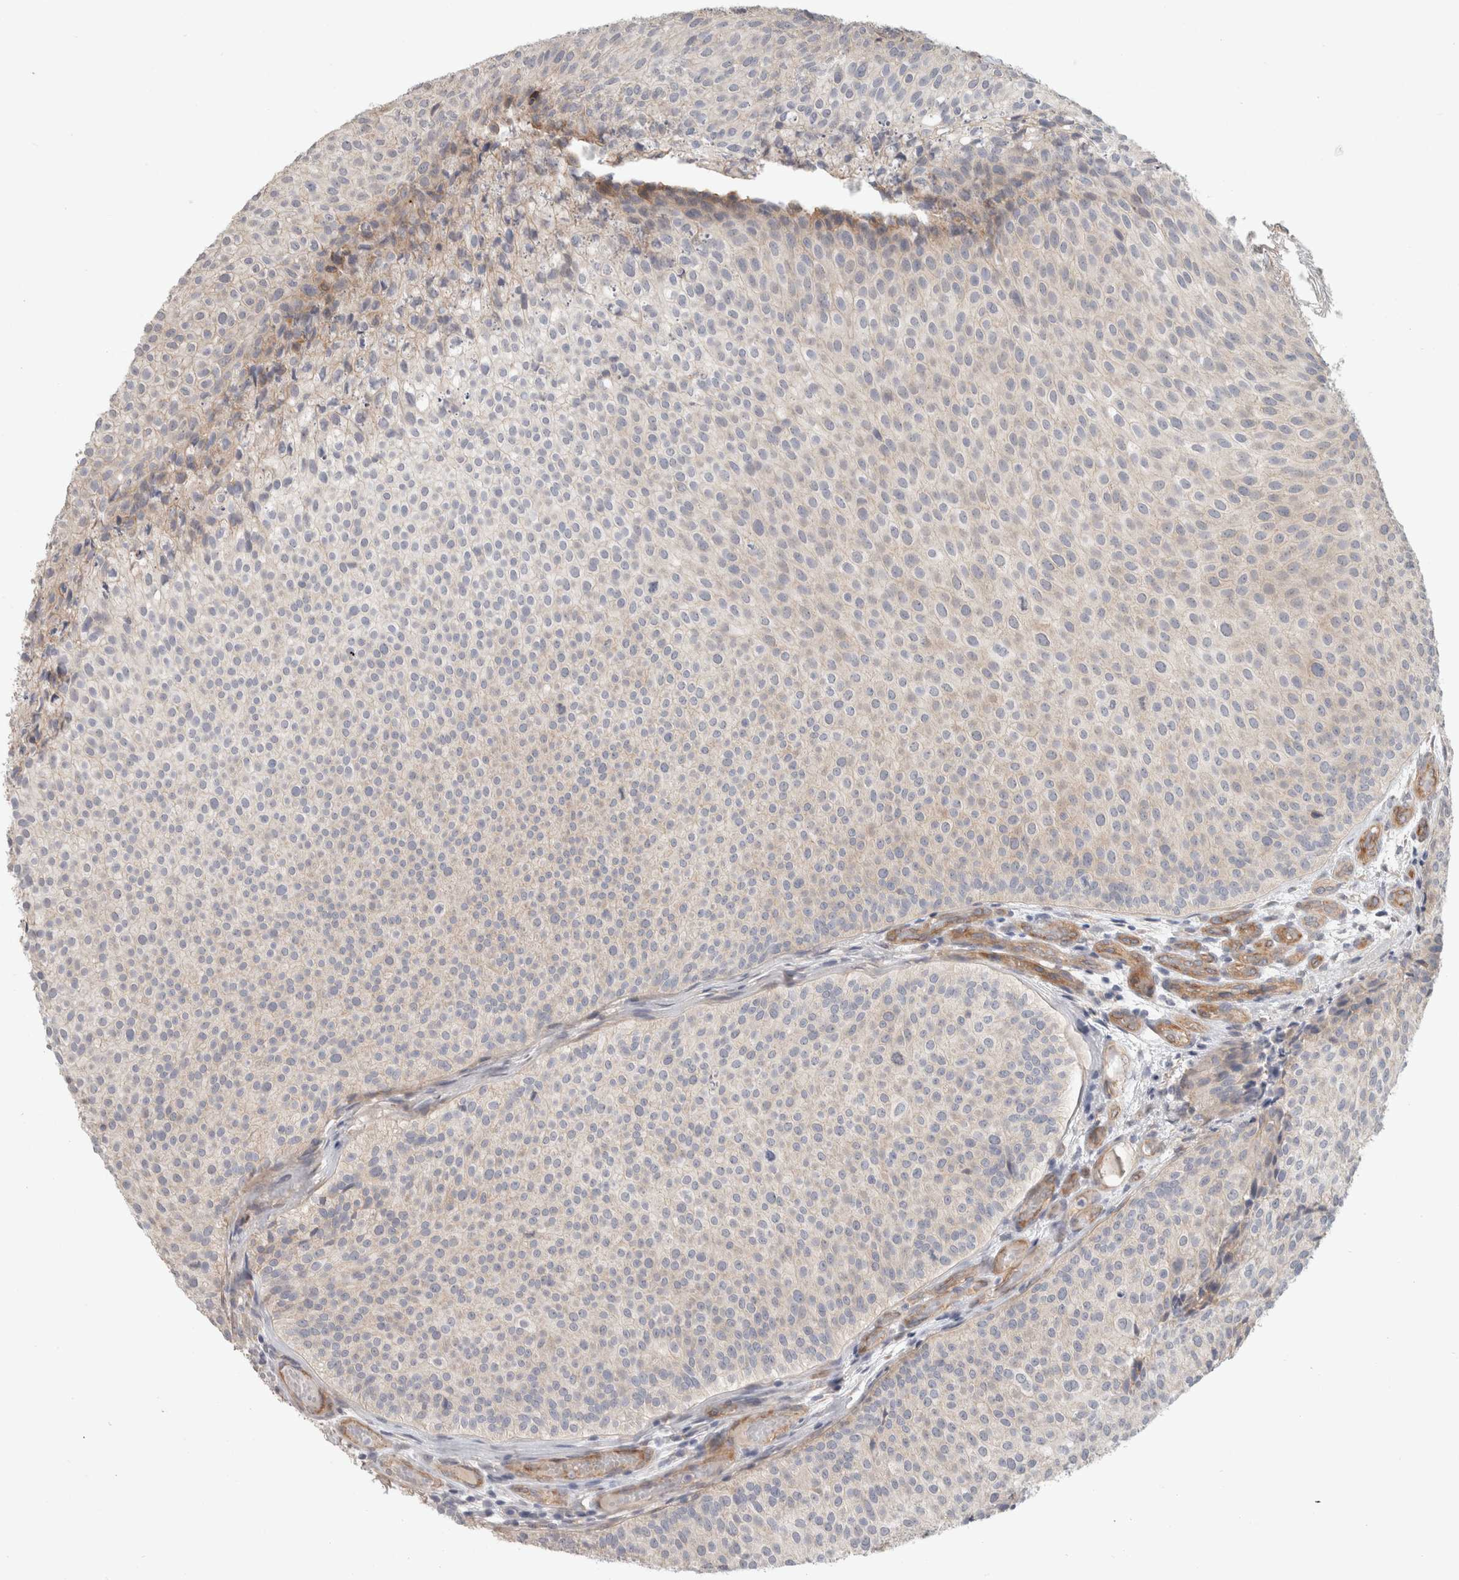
{"staining": {"intensity": "weak", "quantity": "<25%", "location": "cytoplasmic/membranous"}, "tissue": "urothelial cancer", "cell_type": "Tumor cells", "image_type": "cancer", "snomed": [{"axis": "morphology", "description": "Urothelial carcinoma, Low grade"}, {"axis": "topography", "description": "Urinary bladder"}], "caption": "IHC photomicrograph of low-grade urothelial carcinoma stained for a protein (brown), which shows no positivity in tumor cells. (Brightfield microscopy of DAB (3,3'-diaminobenzidine) immunohistochemistry (IHC) at high magnification).", "gene": "RASAL2", "patient": {"sex": "male", "age": 86}}